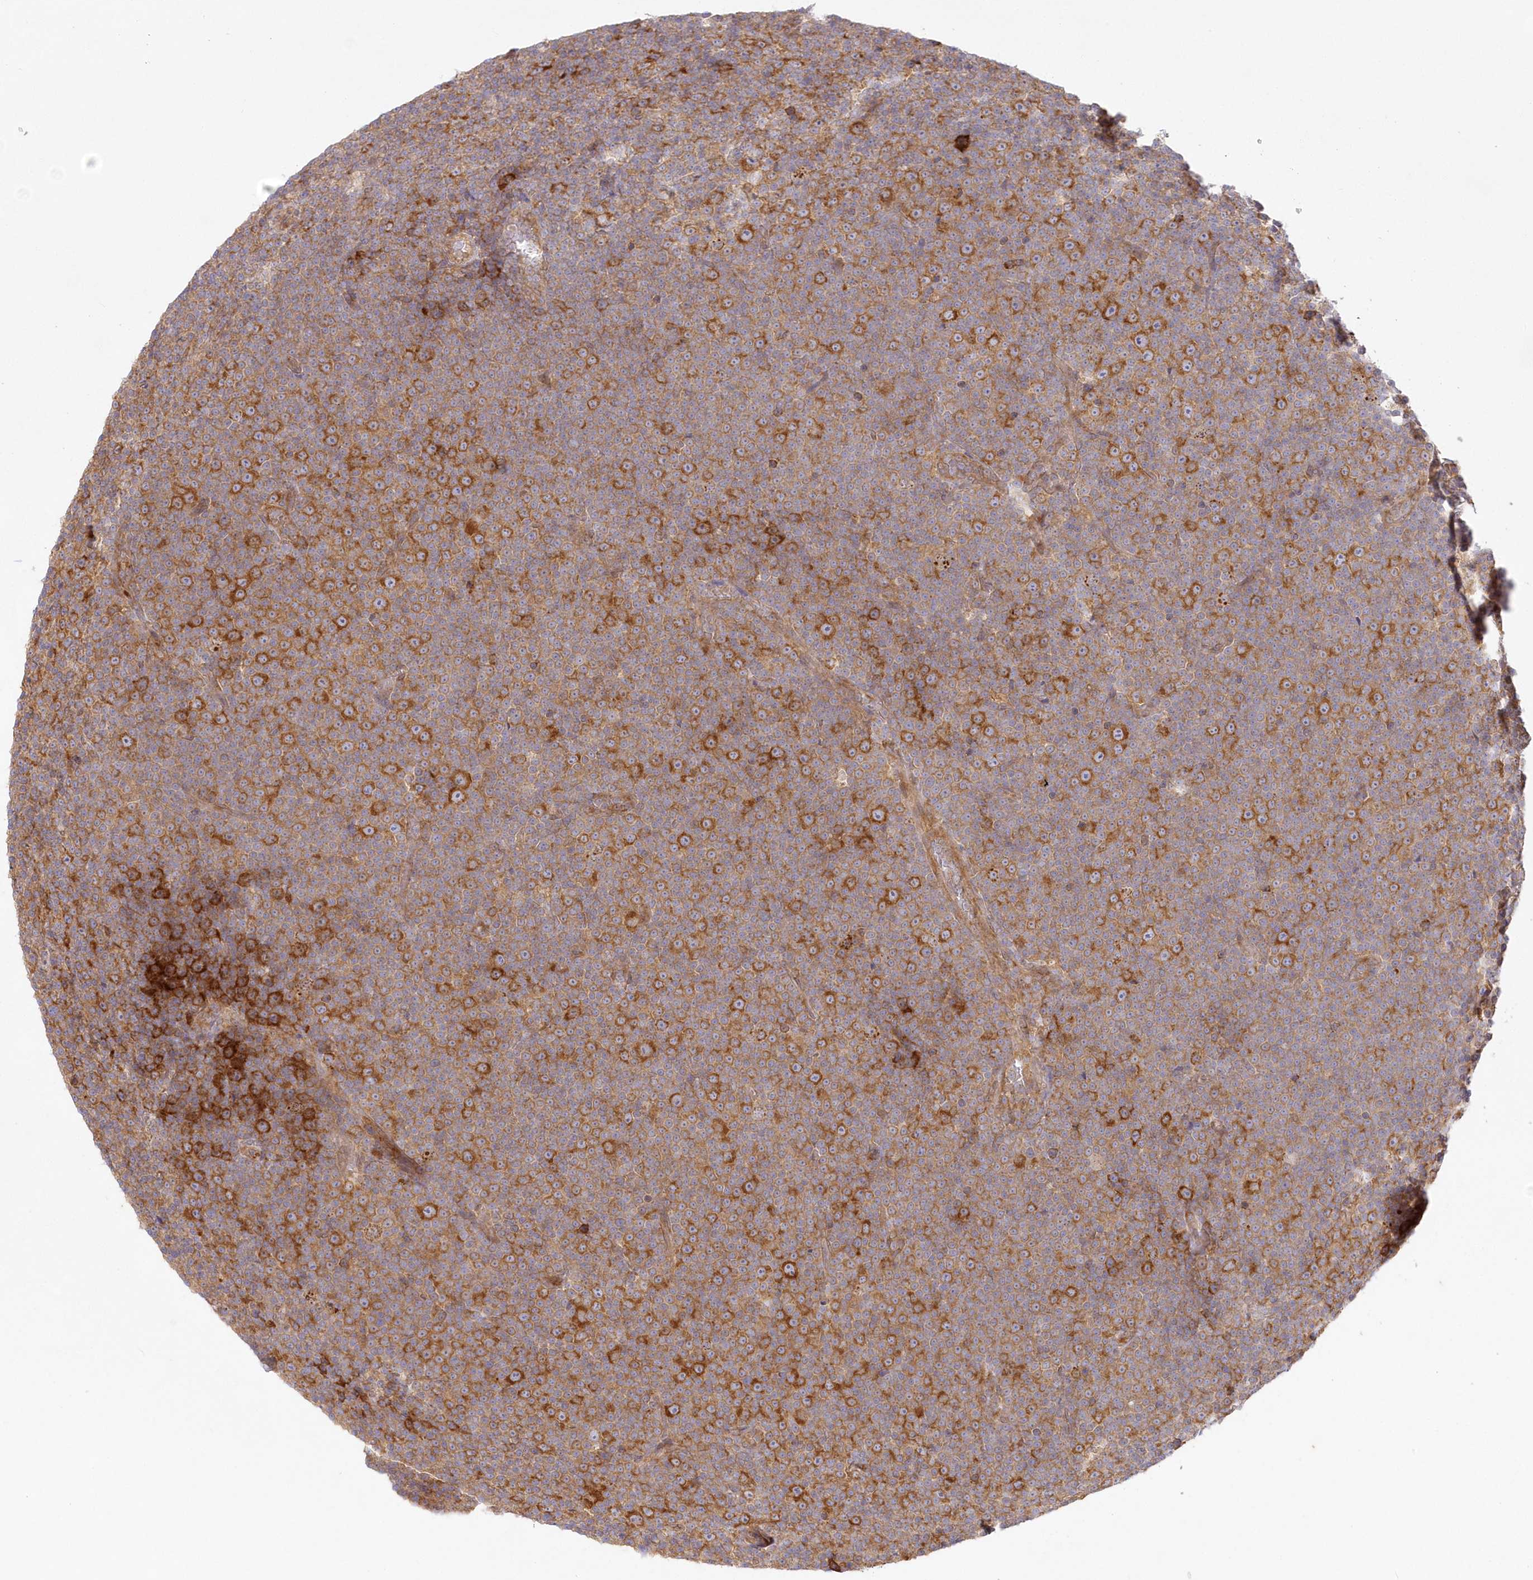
{"staining": {"intensity": "strong", "quantity": ">75%", "location": "cytoplasmic/membranous"}, "tissue": "lymphoma", "cell_type": "Tumor cells", "image_type": "cancer", "snomed": [{"axis": "morphology", "description": "Malignant lymphoma, non-Hodgkin's type, Low grade"}, {"axis": "topography", "description": "Lymph node"}], "caption": "Immunohistochemistry (IHC) of malignant lymphoma, non-Hodgkin's type (low-grade) reveals high levels of strong cytoplasmic/membranous staining in about >75% of tumor cells.", "gene": "RNPEP", "patient": {"sex": "female", "age": 67}}